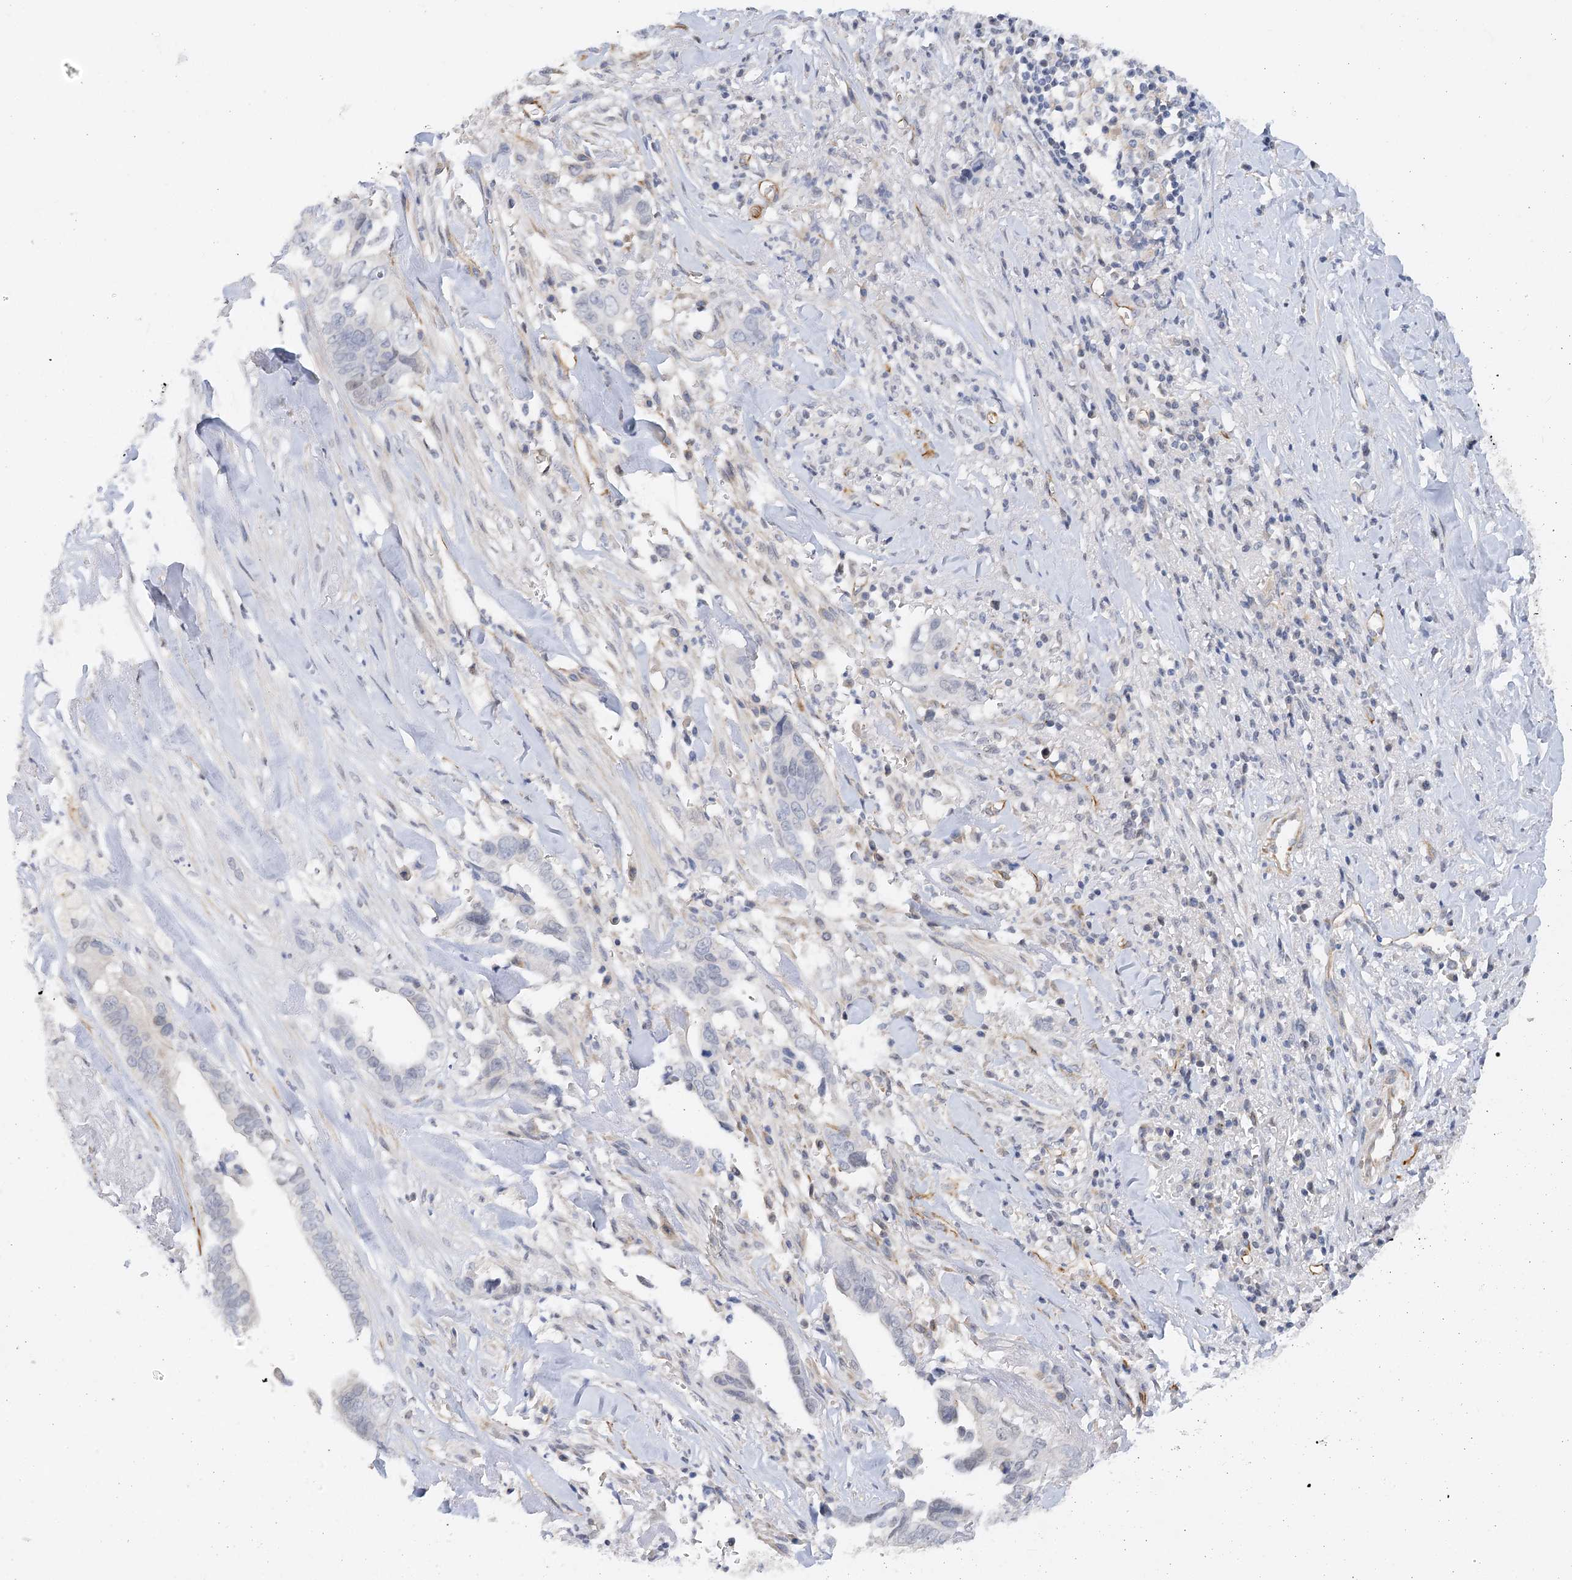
{"staining": {"intensity": "negative", "quantity": "none", "location": "none"}, "tissue": "liver cancer", "cell_type": "Tumor cells", "image_type": "cancer", "snomed": [{"axis": "morphology", "description": "Cholangiocarcinoma"}, {"axis": "topography", "description": "Liver"}], "caption": "High power microscopy micrograph of an immunohistochemistry (IHC) photomicrograph of liver cancer, revealing no significant staining in tumor cells.", "gene": "NELL2", "patient": {"sex": "female", "age": 79}}